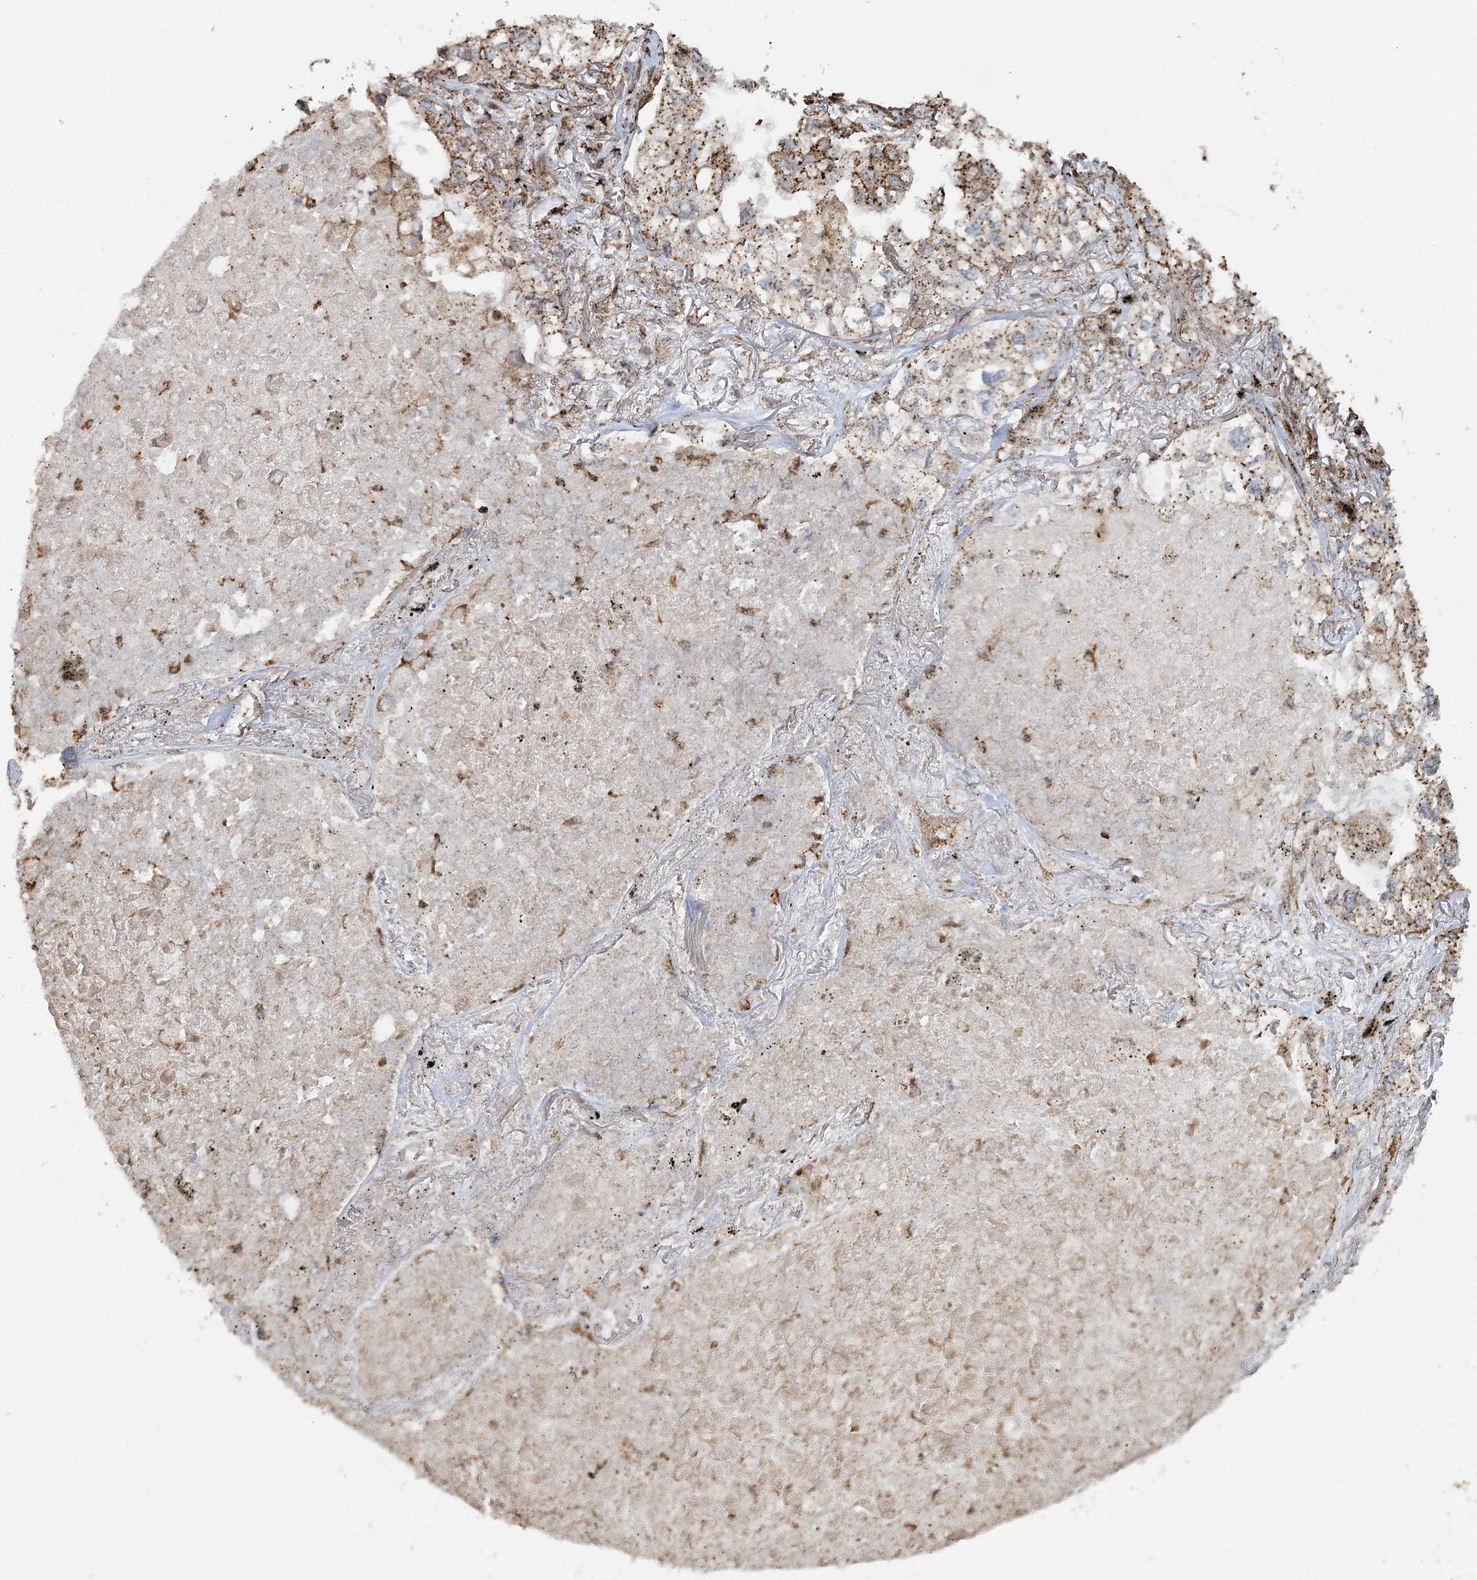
{"staining": {"intensity": "moderate", "quantity": ">75%", "location": "cytoplasmic/membranous"}, "tissue": "lung cancer", "cell_type": "Tumor cells", "image_type": "cancer", "snomed": [{"axis": "morphology", "description": "Adenocarcinoma, NOS"}, {"axis": "topography", "description": "Lung"}], "caption": "Brown immunohistochemical staining in human lung cancer (adenocarcinoma) exhibits moderate cytoplasmic/membranous expression in about >75% of tumor cells.", "gene": "TRAF3IP2", "patient": {"sex": "male", "age": 65}}